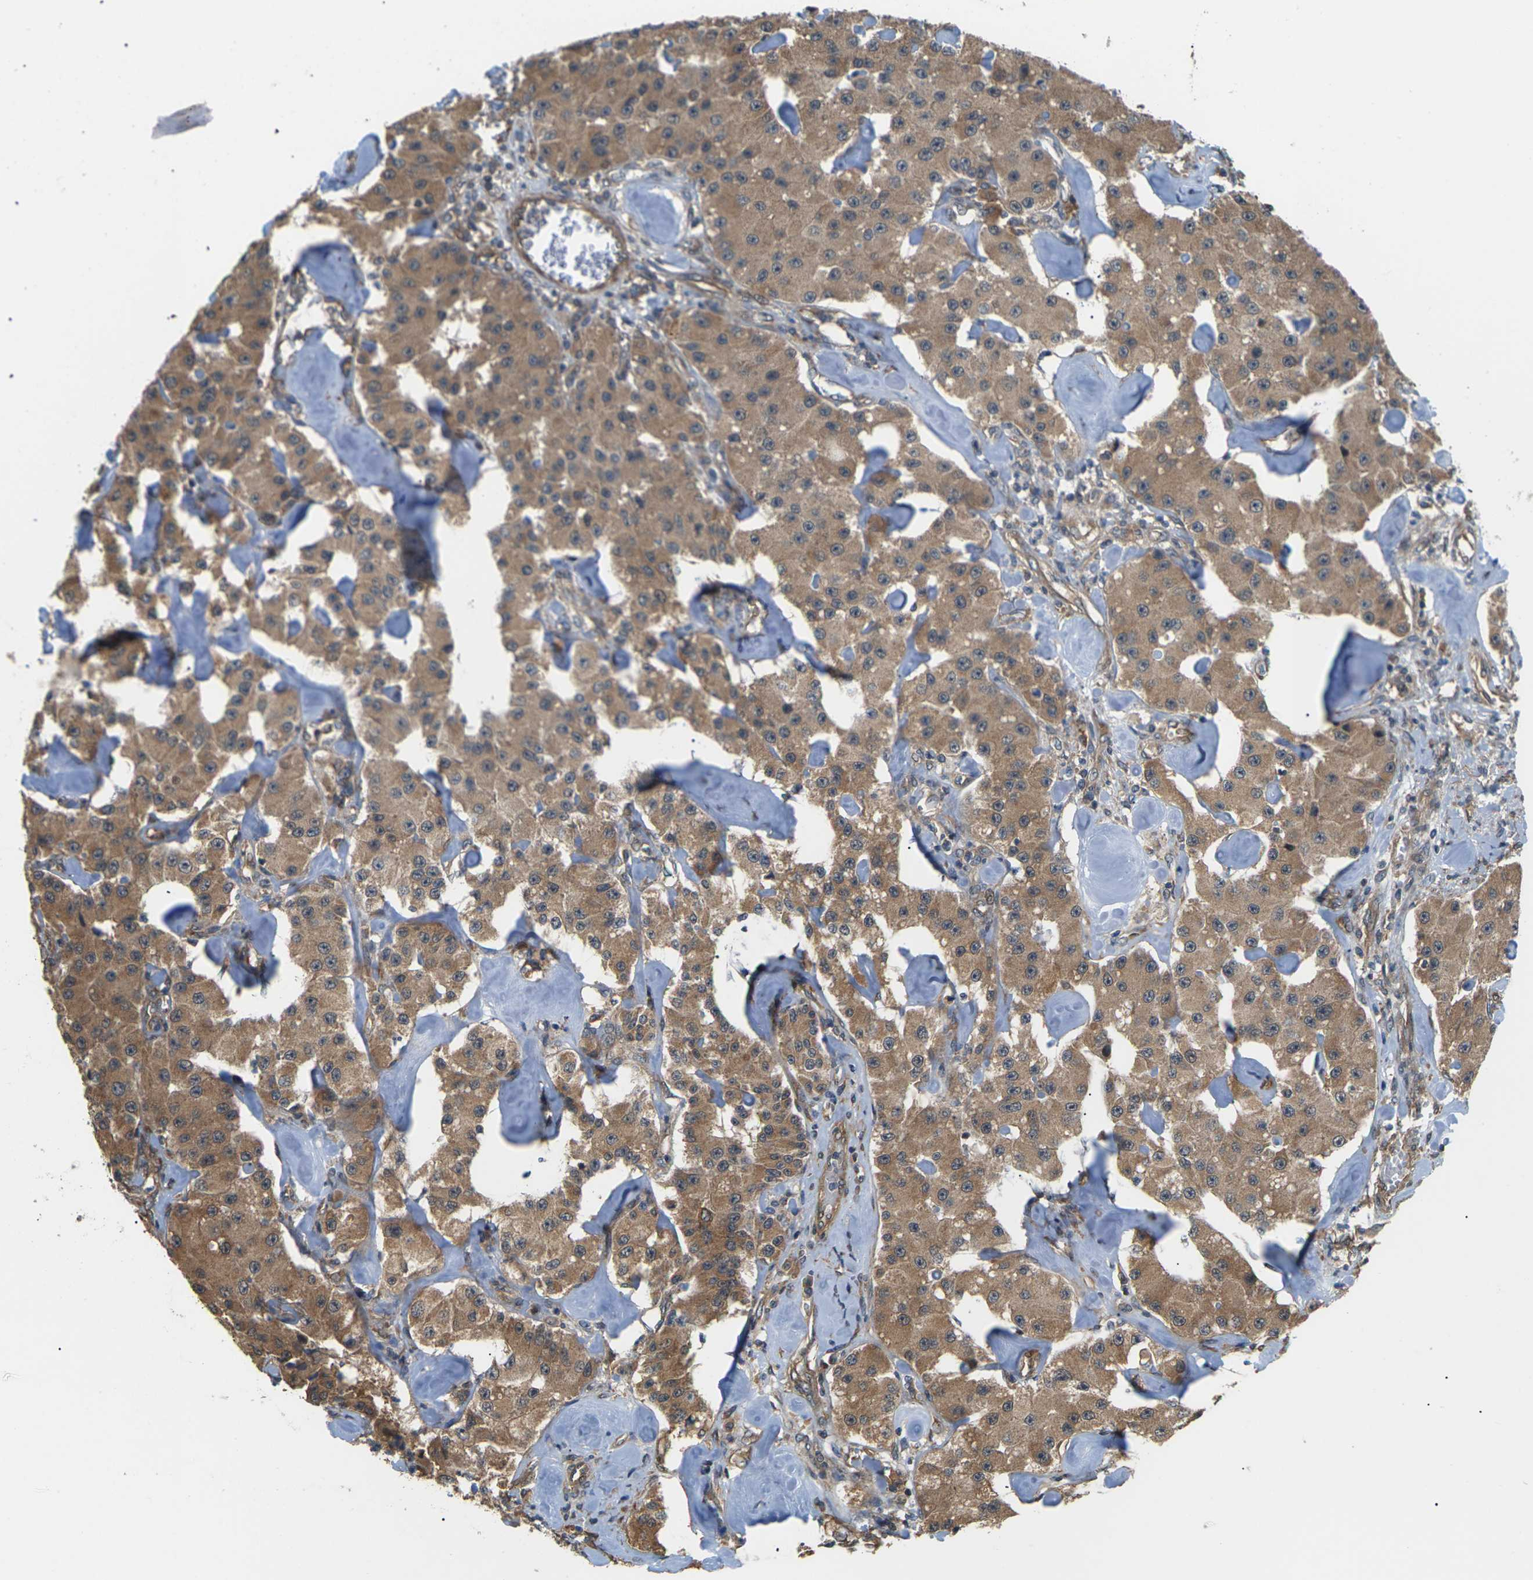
{"staining": {"intensity": "moderate", "quantity": ">75%", "location": "cytoplasmic/membranous"}, "tissue": "carcinoid", "cell_type": "Tumor cells", "image_type": "cancer", "snomed": [{"axis": "morphology", "description": "Carcinoid, malignant, NOS"}, {"axis": "topography", "description": "Pancreas"}], "caption": "This histopathology image shows immunohistochemistry staining of carcinoid (malignant), with medium moderate cytoplasmic/membranous expression in about >75% of tumor cells.", "gene": "NRAS", "patient": {"sex": "male", "age": 41}}